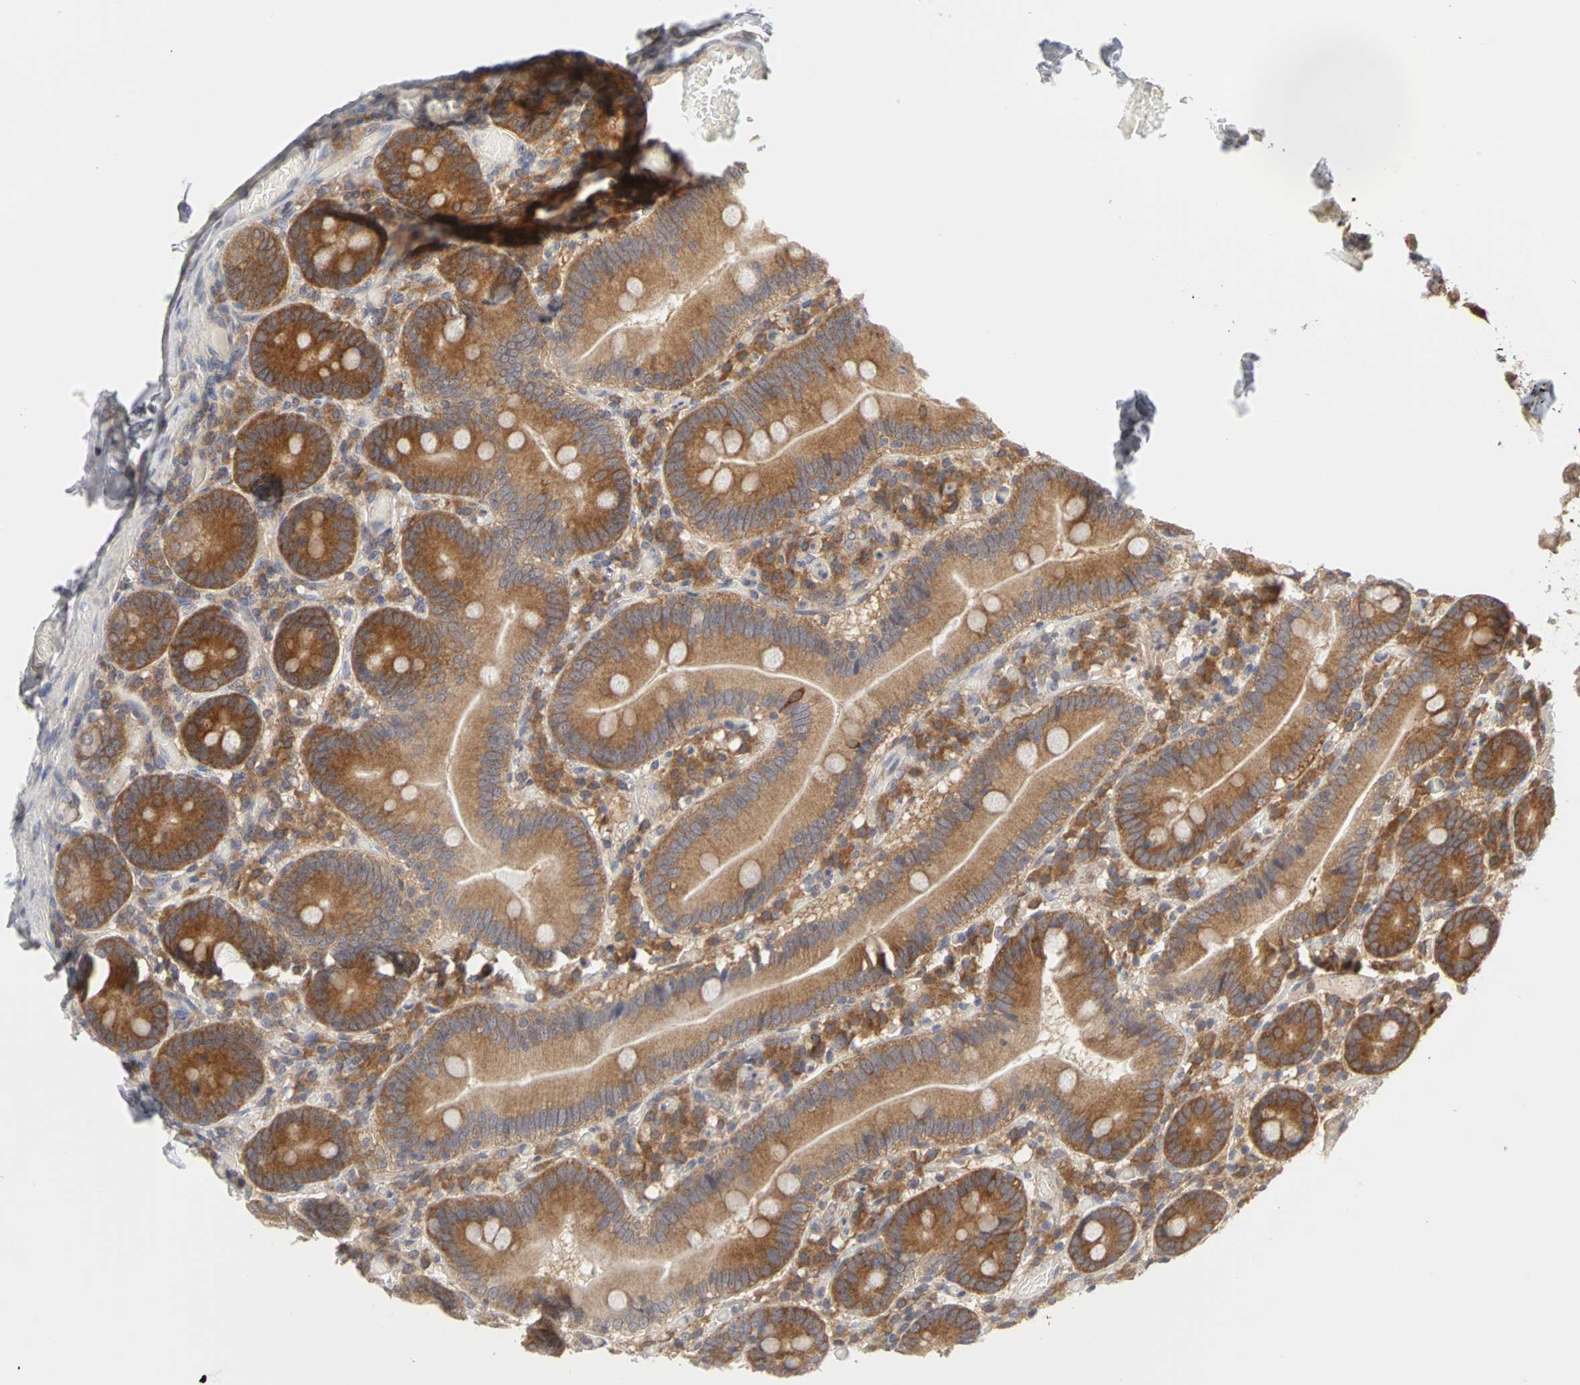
{"staining": {"intensity": "moderate", "quantity": ">75%", "location": "cytoplasmic/membranous"}, "tissue": "duodenum", "cell_type": "Glandular cells", "image_type": "normal", "snomed": [{"axis": "morphology", "description": "Normal tissue, NOS"}, {"axis": "topography", "description": "Duodenum"}], "caption": "Immunohistochemical staining of benign duodenum exhibits medium levels of moderate cytoplasmic/membranous positivity in about >75% of glandular cells. Using DAB (3,3'-diaminobenzidine) (brown) and hematoxylin (blue) stains, captured at high magnification using brightfield microscopy.", "gene": "IRAK1", "patient": {"sex": "male", "age": 66}}